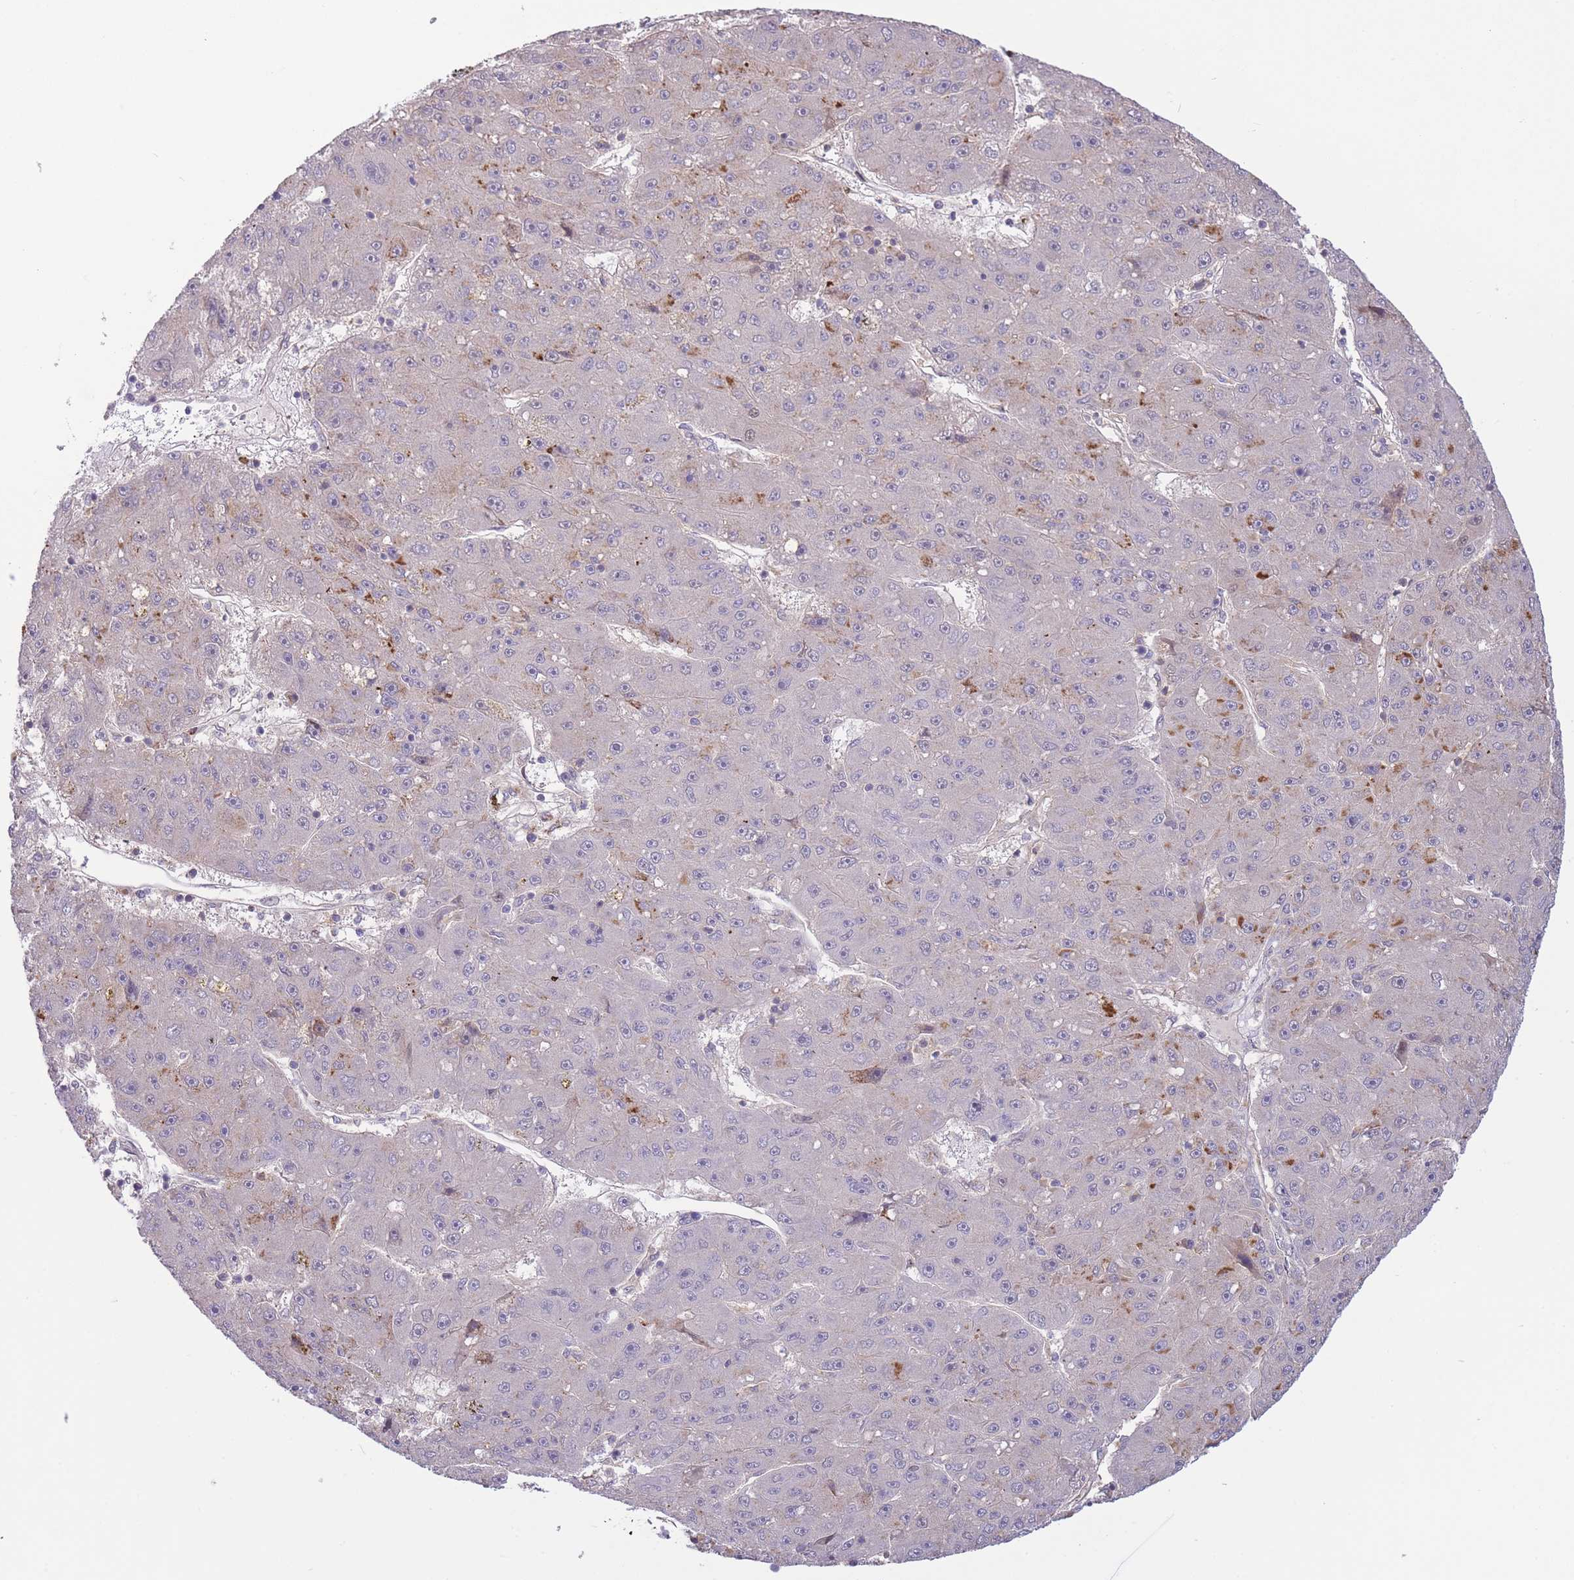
{"staining": {"intensity": "negative", "quantity": "none", "location": "none"}, "tissue": "liver cancer", "cell_type": "Tumor cells", "image_type": "cancer", "snomed": [{"axis": "morphology", "description": "Carcinoma, Hepatocellular, NOS"}, {"axis": "topography", "description": "Liver"}], "caption": "A histopathology image of human liver cancer (hepatocellular carcinoma) is negative for staining in tumor cells. (Immunohistochemistry, brightfield microscopy, high magnification).", "gene": "ZNF304", "patient": {"sex": "male", "age": 67}}